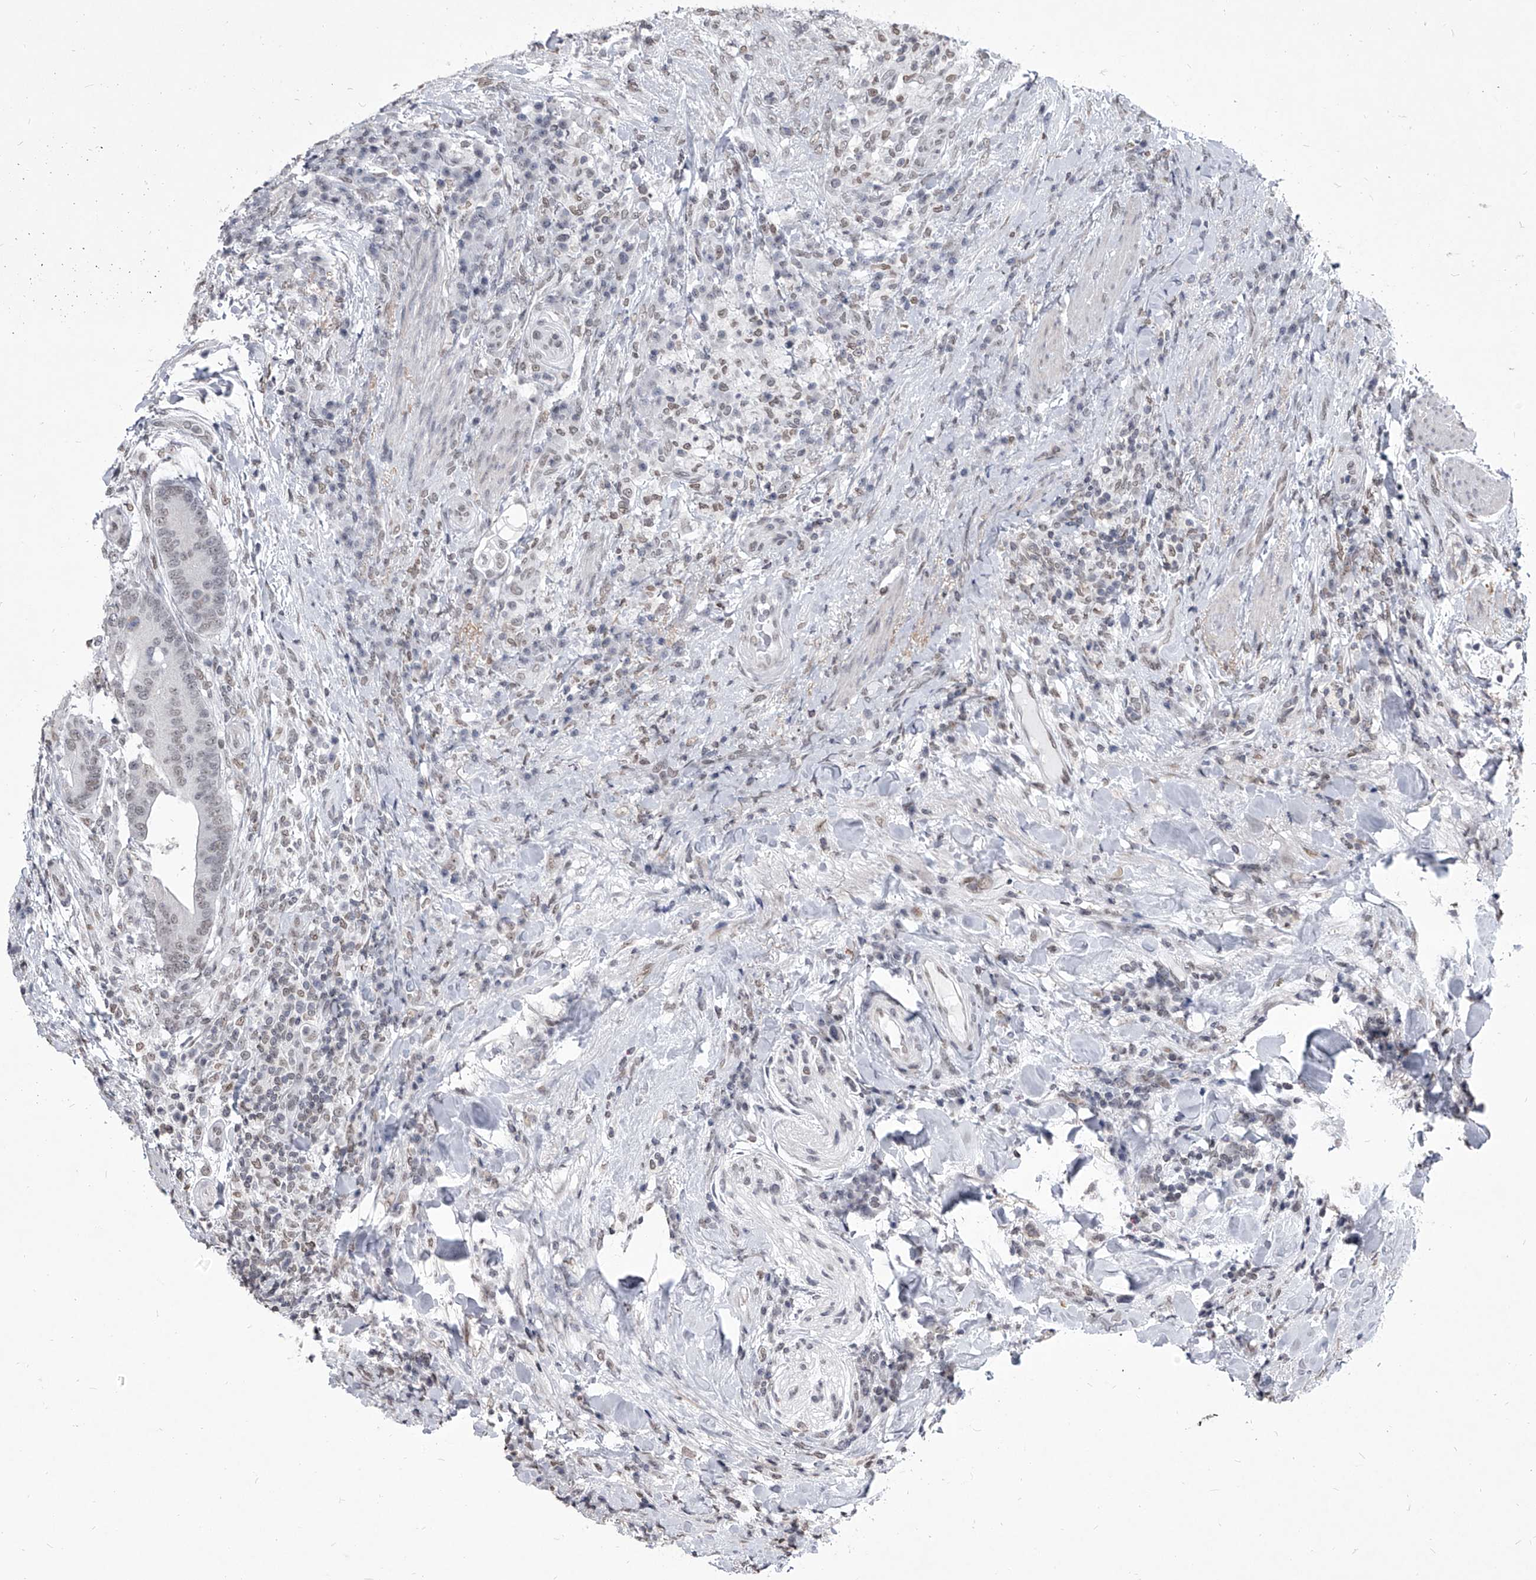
{"staining": {"intensity": "negative", "quantity": "none", "location": "none"}, "tissue": "colorectal cancer", "cell_type": "Tumor cells", "image_type": "cancer", "snomed": [{"axis": "morphology", "description": "Adenocarcinoma, NOS"}, {"axis": "topography", "description": "Colon"}], "caption": "Immunohistochemistry histopathology image of neoplastic tissue: colorectal cancer (adenocarcinoma) stained with DAB (3,3'-diaminobenzidine) displays no significant protein expression in tumor cells. (Brightfield microscopy of DAB immunohistochemistry (IHC) at high magnification).", "gene": "PPIL4", "patient": {"sex": "female", "age": 66}}